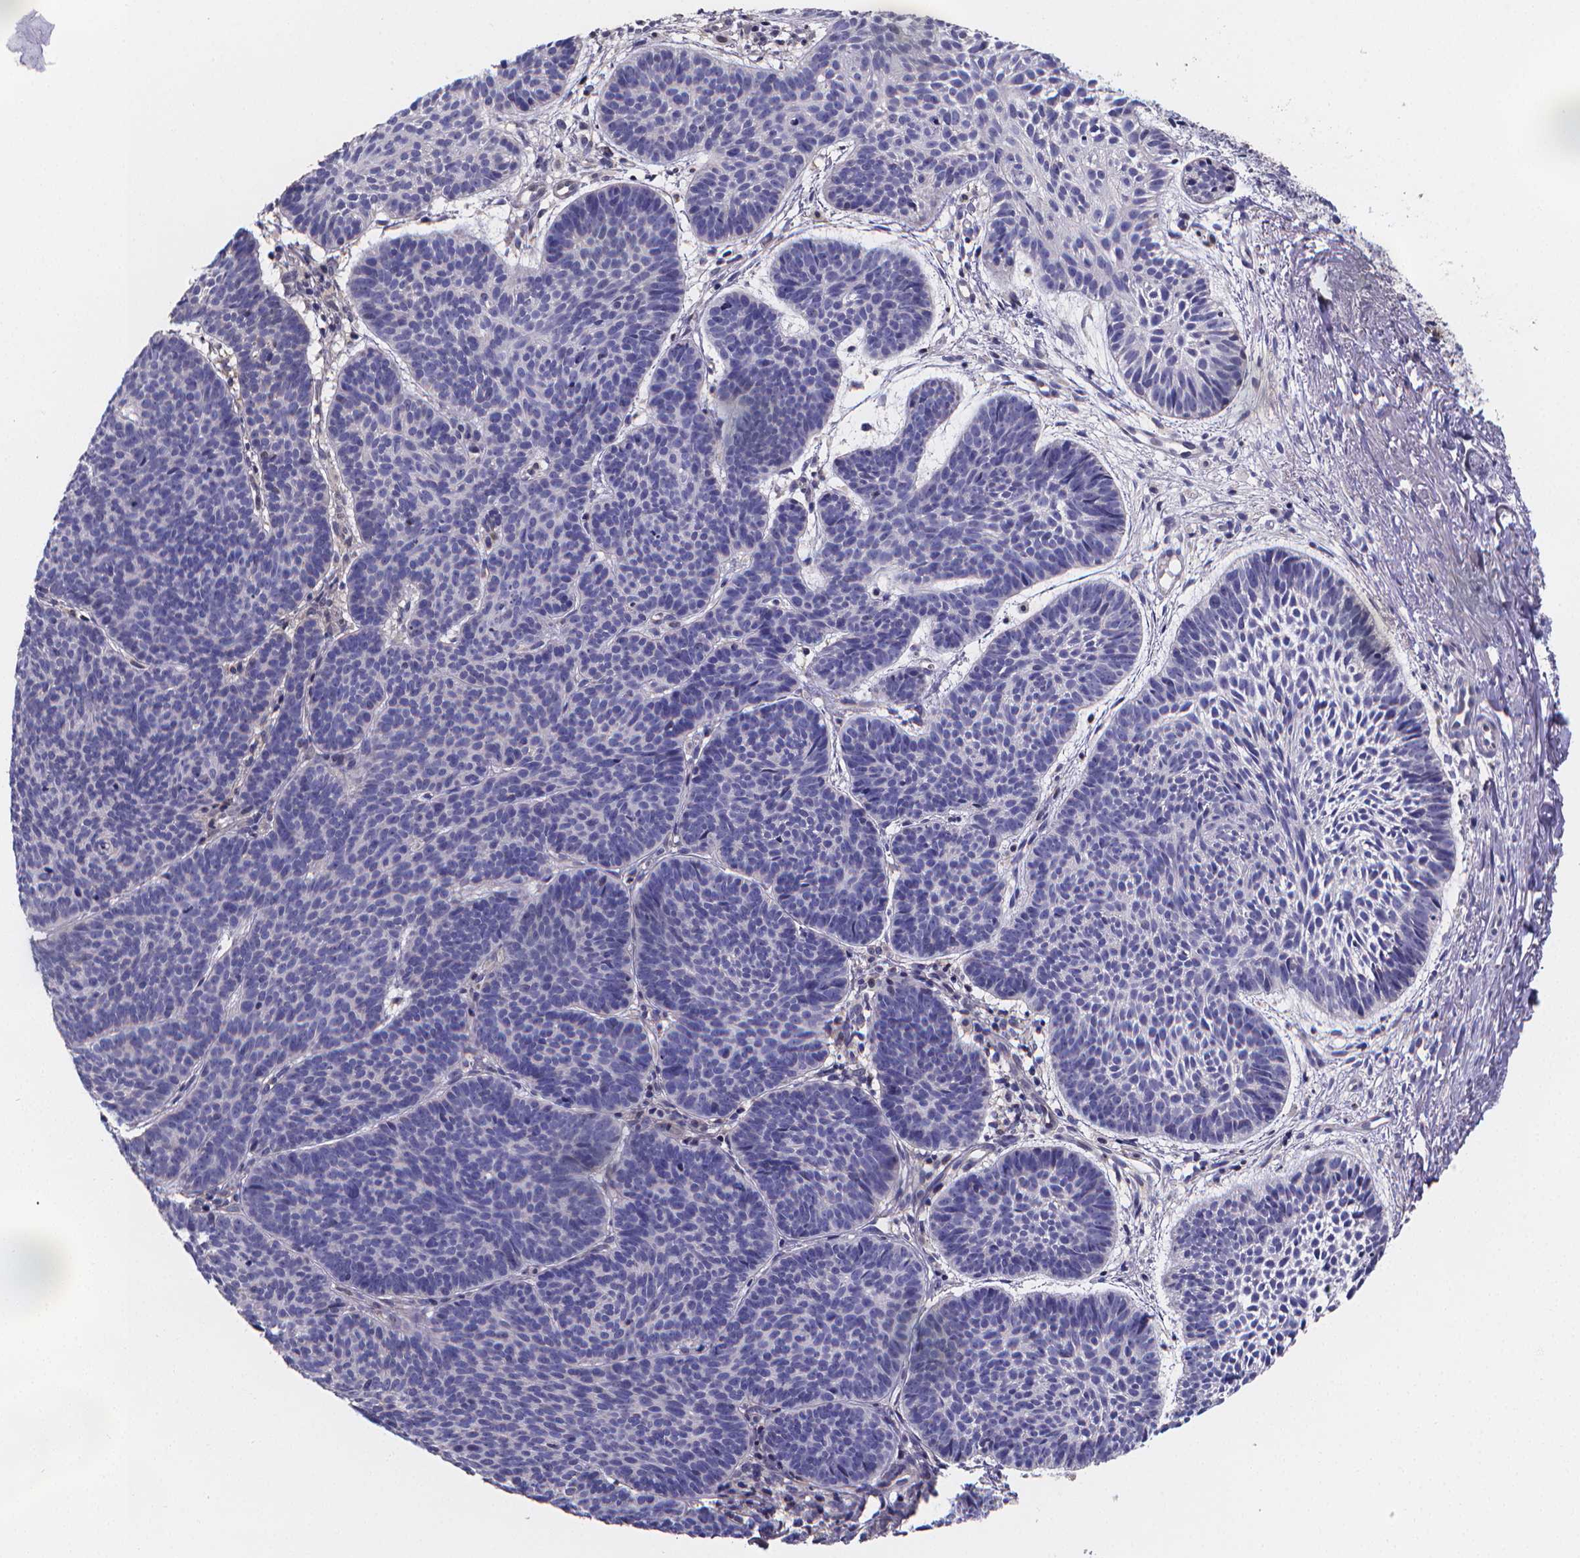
{"staining": {"intensity": "negative", "quantity": "none", "location": "none"}, "tissue": "skin cancer", "cell_type": "Tumor cells", "image_type": "cancer", "snomed": [{"axis": "morphology", "description": "Basal cell carcinoma"}, {"axis": "topography", "description": "Skin"}], "caption": "Tumor cells show no significant staining in skin cancer (basal cell carcinoma). (DAB immunohistochemistry (IHC), high magnification).", "gene": "PAH", "patient": {"sex": "male", "age": 72}}